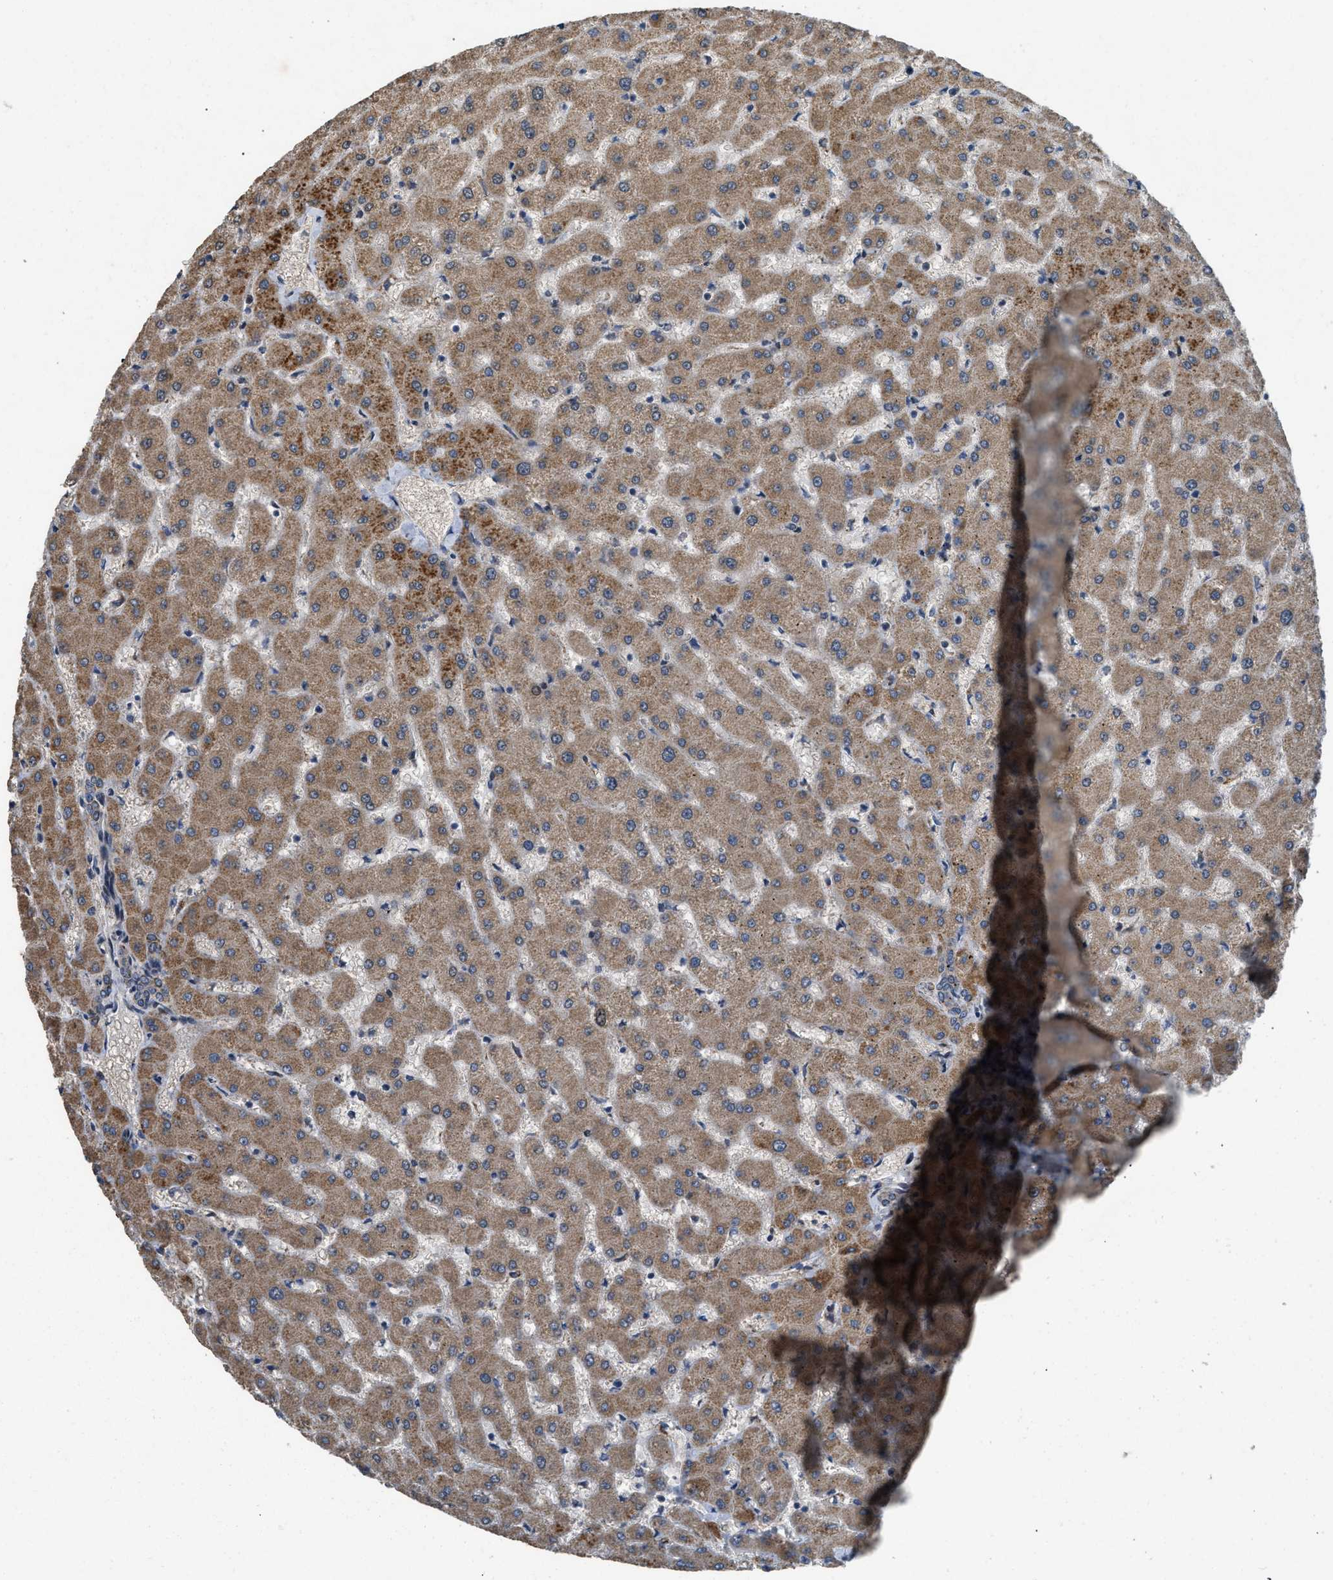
{"staining": {"intensity": "weak", "quantity": "<25%", "location": "cytoplasmic/membranous"}, "tissue": "liver", "cell_type": "Cholangiocytes", "image_type": "normal", "snomed": [{"axis": "morphology", "description": "Normal tissue, NOS"}, {"axis": "topography", "description": "Liver"}], "caption": "This is an immunohistochemistry (IHC) image of normal human liver. There is no expression in cholangiocytes.", "gene": "TMEM150A", "patient": {"sex": "female", "age": 63}}